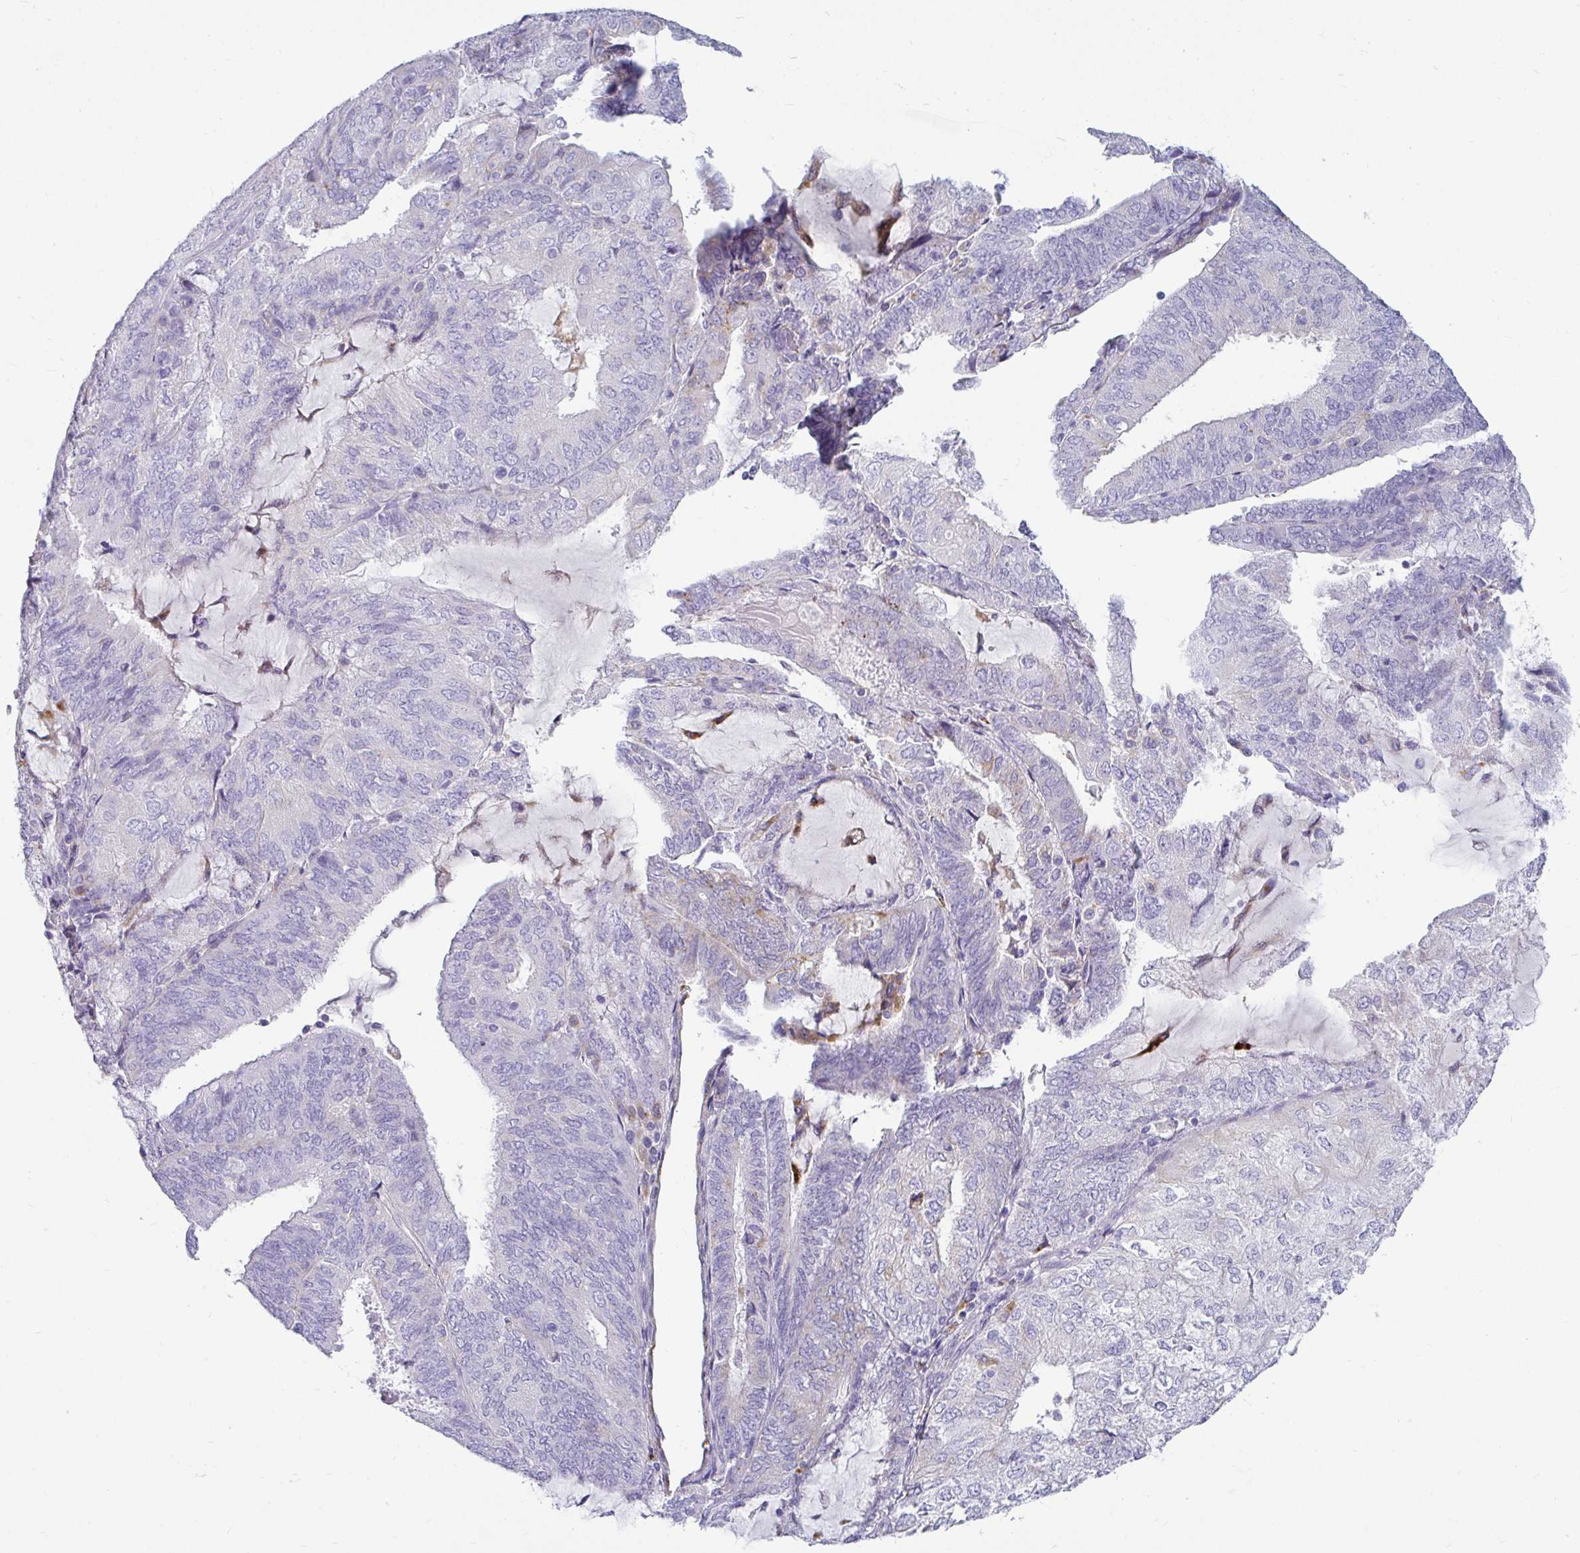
{"staining": {"intensity": "negative", "quantity": "none", "location": "none"}, "tissue": "endometrial cancer", "cell_type": "Tumor cells", "image_type": "cancer", "snomed": [{"axis": "morphology", "description": "Adenocarcinoma, NOS"}, {"axis": "topography", "description": "Endometrium"}], "caption": "Endometrial cancer was stained to show a protein in brown. There is no significant positivity in tumor cells. Brightfield microscopy of immunohistochemistry (IHC) stained with DAB (3,3'-diaminobenzidine) (brown) and hematoxylin (blue), captured at high magnification.", "gene": "CTSZ", "patient": {"sex": "female", "age": 81}}